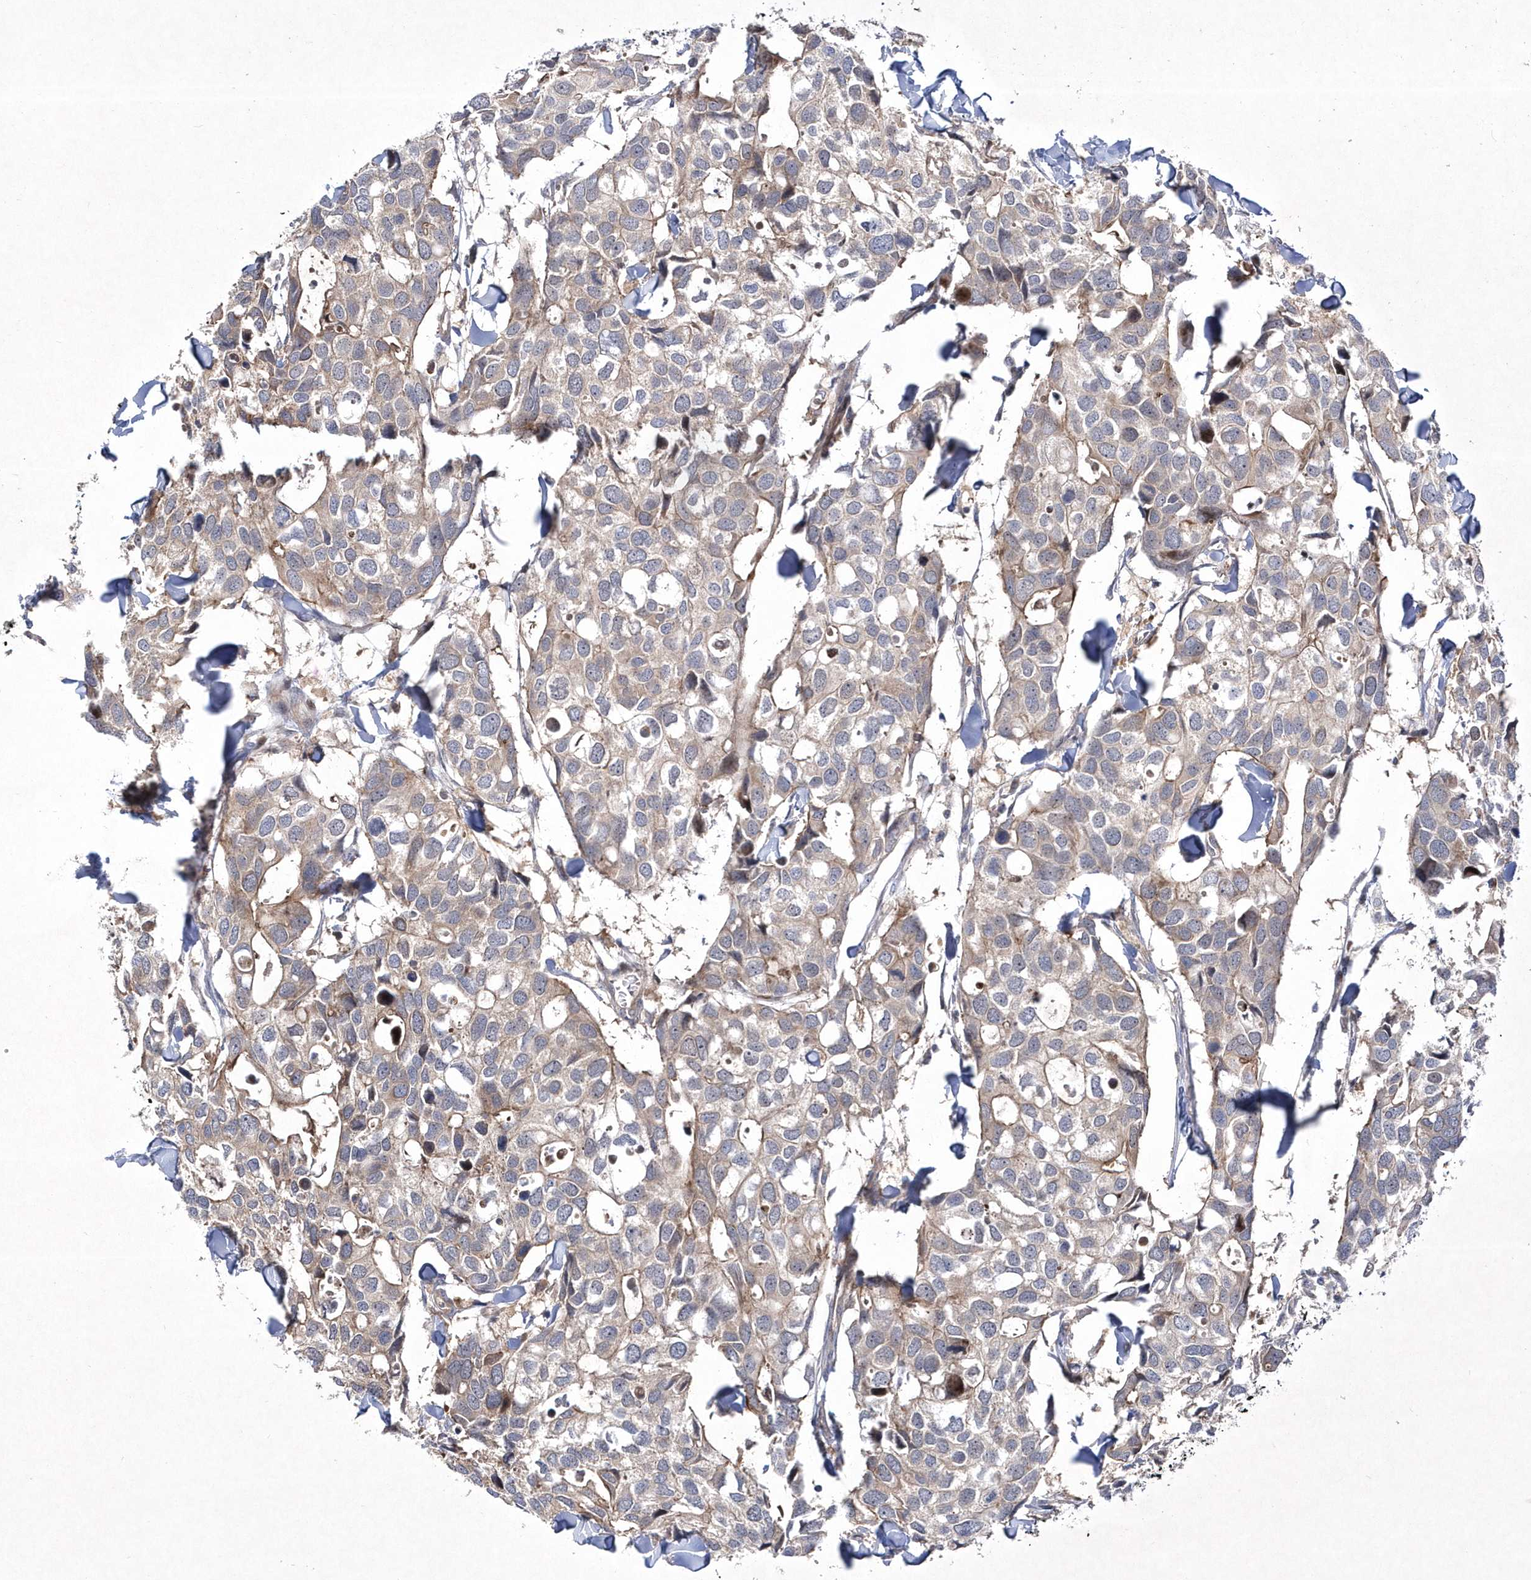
{"staining": {"intensity": "weak", "quantity": "<25%", "location": "cytoplasmic/membranous"}, "tissue": "breast cancer", "cell_type": "Tumor cells", "image_type": "cancer", "snomed": [{"axis": "morphology", "description": "Duct carcinoma"}, {"axis": "topography", "description": "Breast"}], "caption": "Immunohistochemical staining of breast infiltrating ductal carcinoma demonstrates no significant expression in tumor cells. (DAB IHC visualized using brightfield microscopy, high magnification).", "gene": "DSPP", "patient": {"sex": "female", "age": 83}}